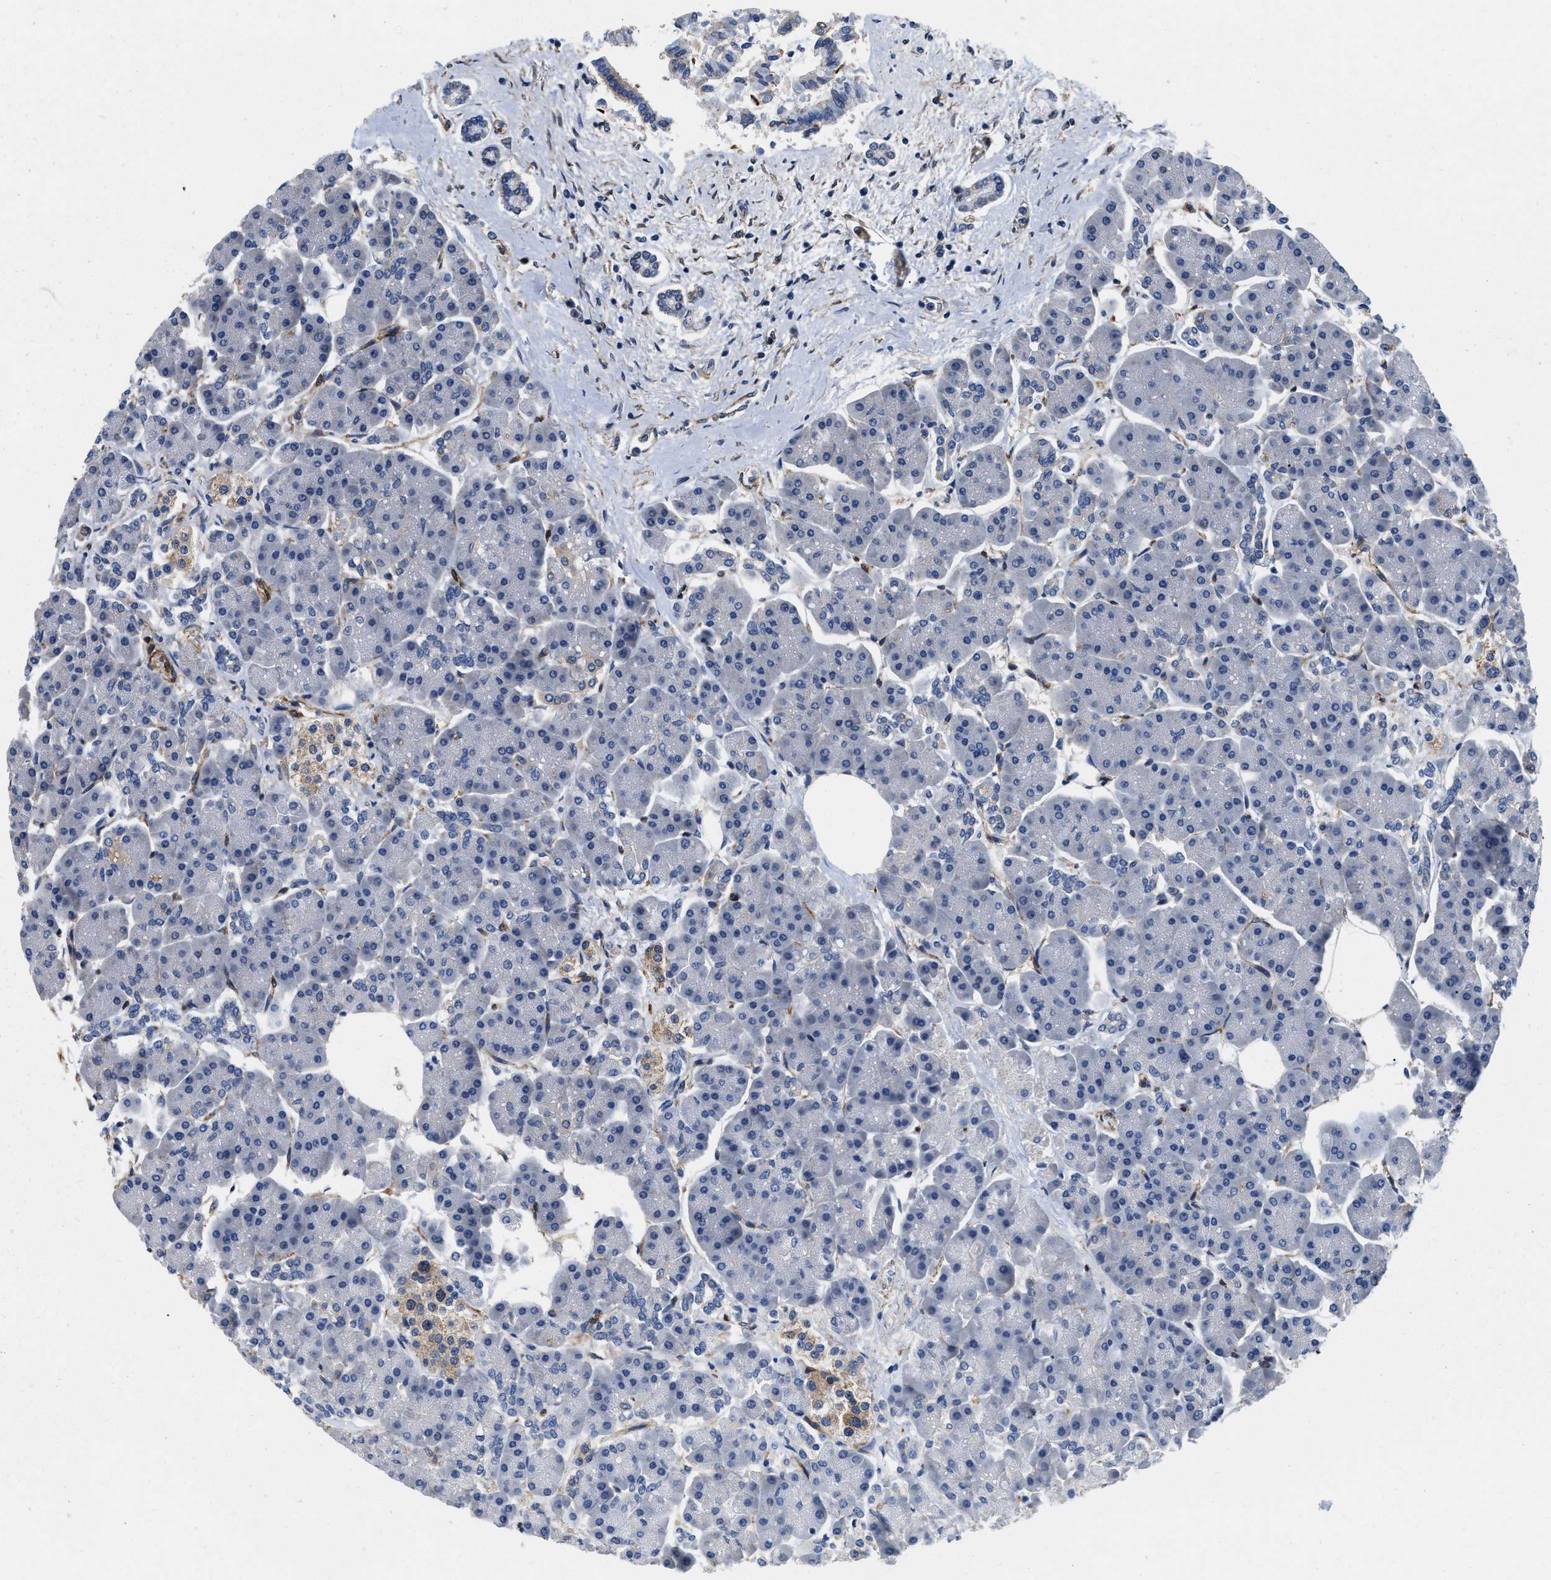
{"staining": {"intensity": "negative", "quantity": "none", "location": "none"}, "tissue": "pancreas", "cell_type": "Exocrine glandular cells", "image_type": "normal", "snomed": [{"axis": "morphology", "description": "Normal tissue, NOS"}, {"axis": "topography", "description": "Pancreas"}], "caption": "A high-resolution micrograph shows immunohistochemistry staining of normal pancreas, which exhibits no significant staining in exocrine glandular cells.", "gene": "RAPH1", "patient": {"sex": "female", "age": 70}}